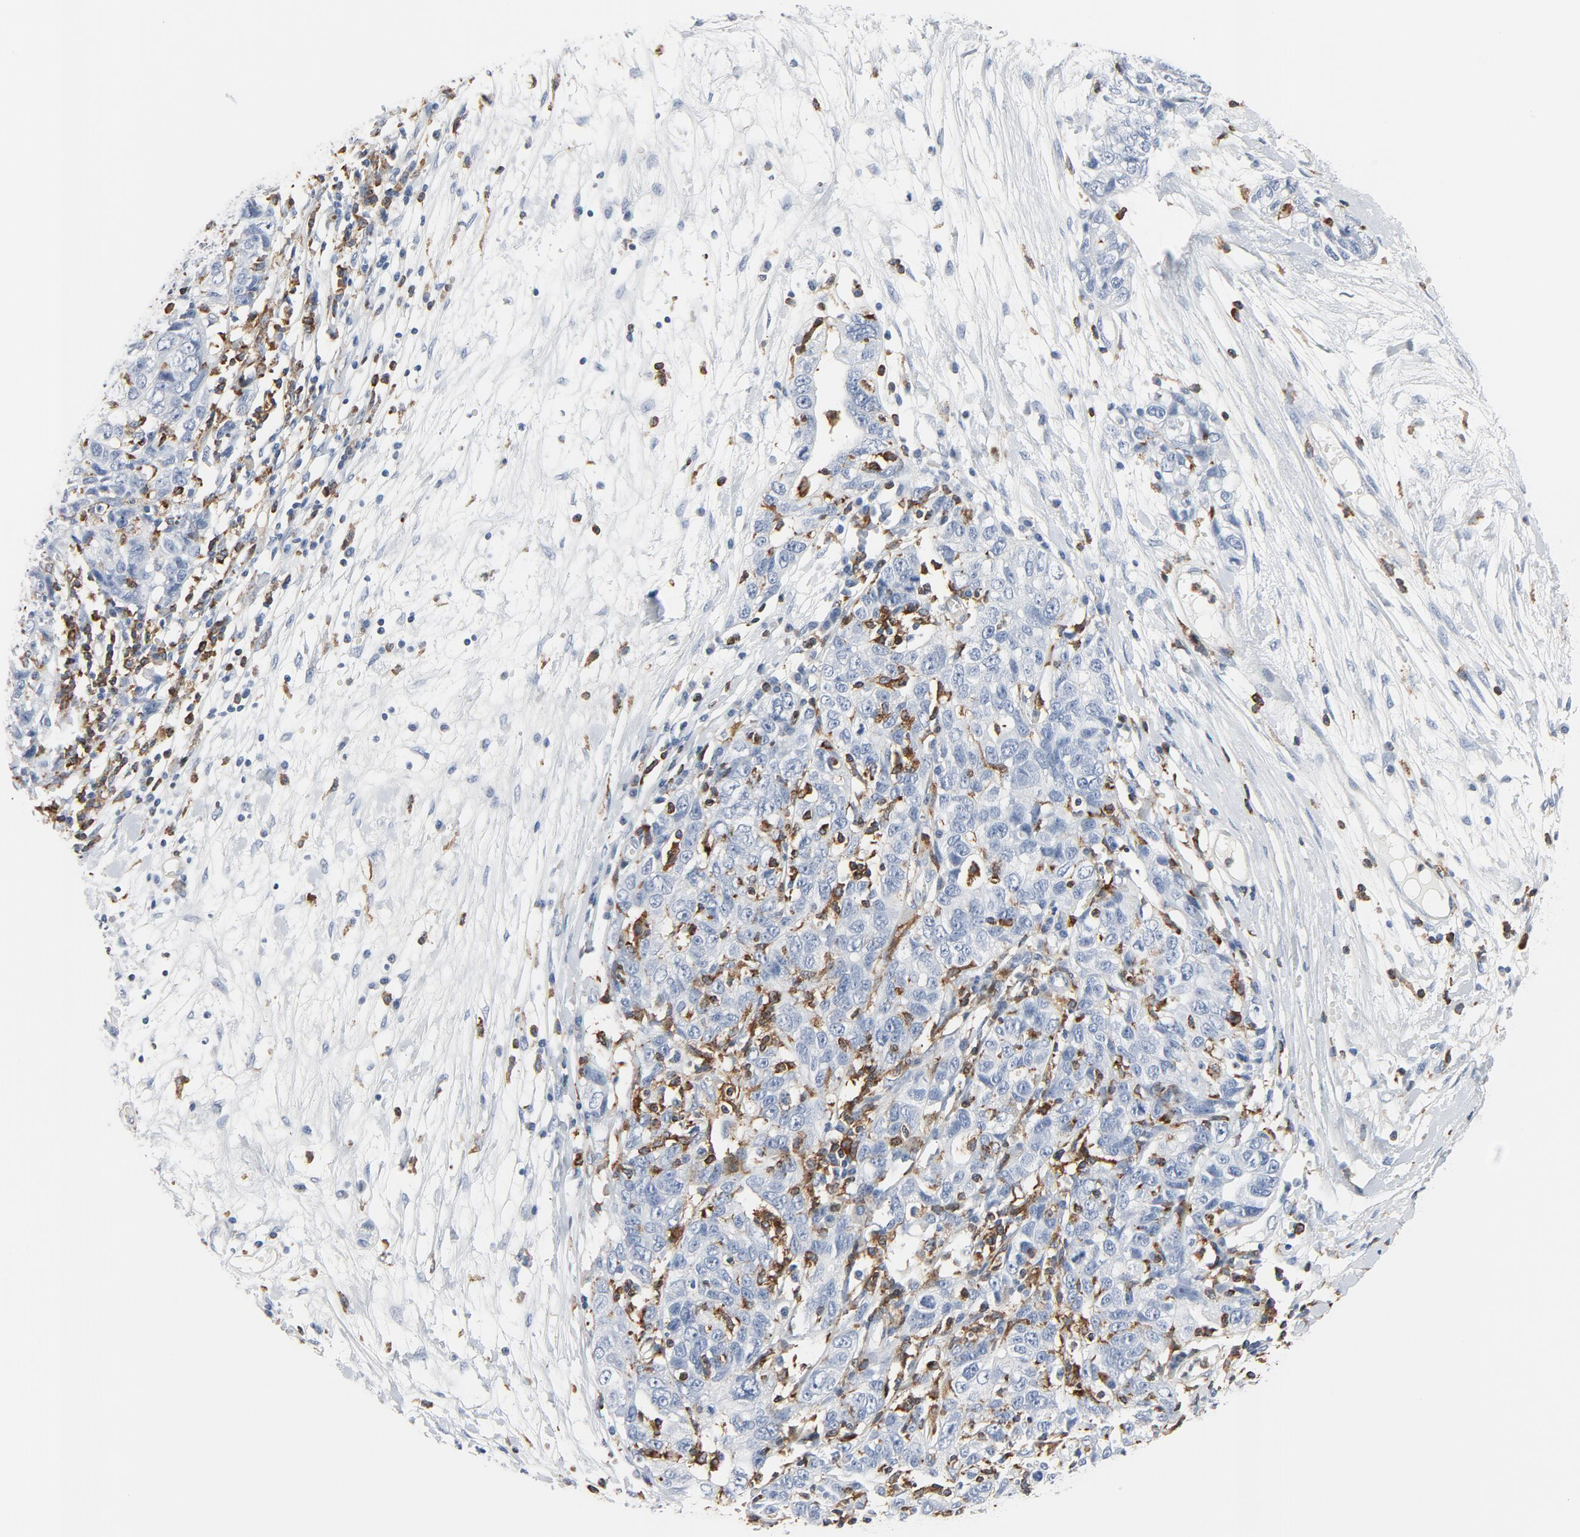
{"staining": {"intensity": "negative", "quantity": "none", "location": "none"}, "tissue": "ovarian cancer", "cell_type": "Tumor cells", "image_type": "cancer", "snomed": [{"axis": "morphology", "description": "Cystadenocarcinoma, serous, NOS"}, {"axis": "topography", "description": "Ovary"}], "caption": "Ovarian cancer stained for a protein using immunohistochemistry (IHC) reveals no expression tumor cells.", "gene": "LCP2", "patient": {"sex": "female", "age": 71}}